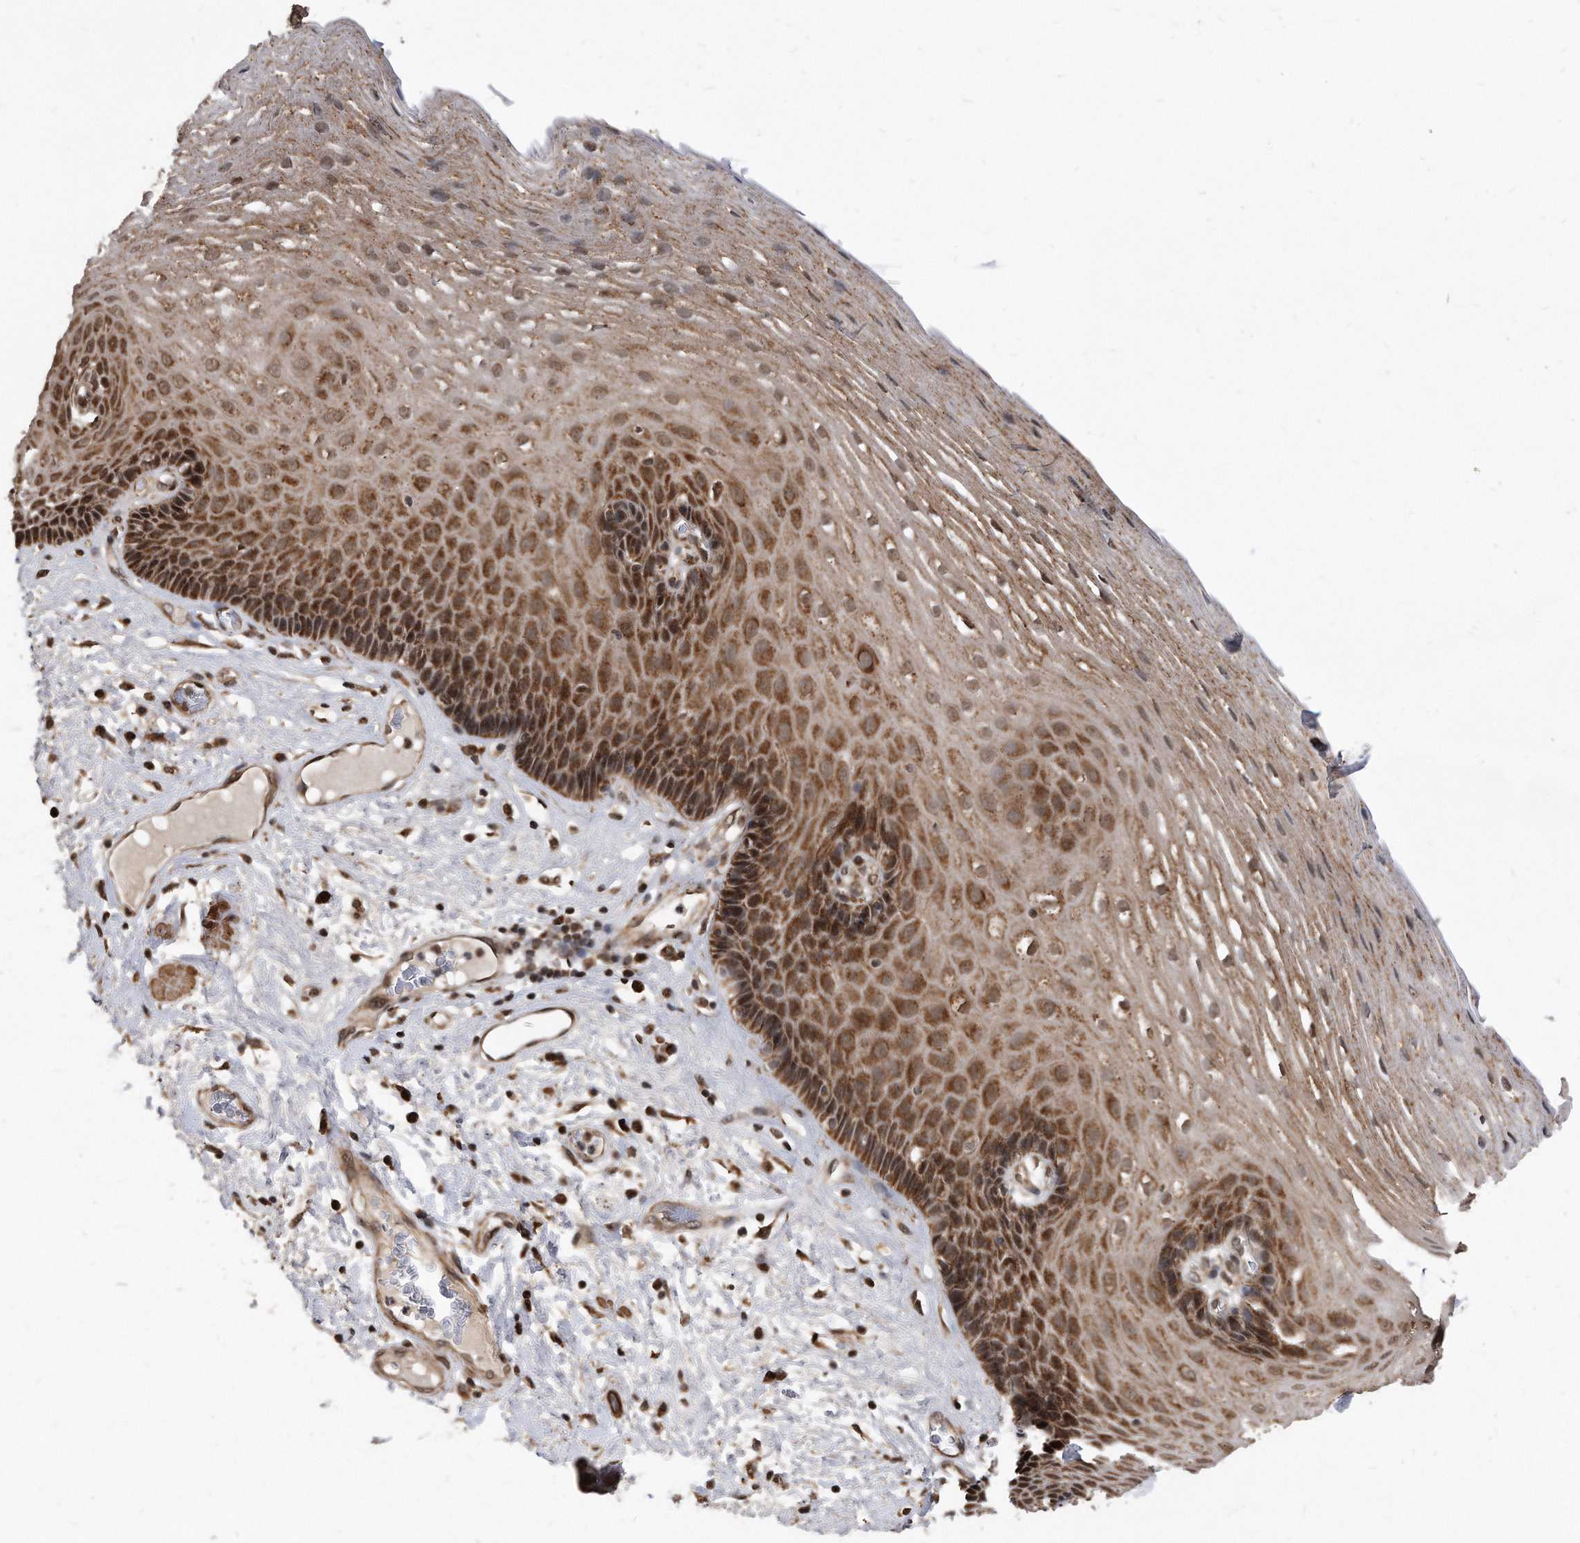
{"staining": {"intensity": "strong", "quantity": "25%-75%", "location": "cytoplasmic/membranous,nuclear"}, "tissue": "esophagus", "cell_type": "Squamous epithelial cells", "image_type": "normal", "snomed": [{"axis": "morphology", "description": "Normal tissue, NOS"}, {"axis": "morphology", "description": "Adenocarcinoma, NOS"}, {"axis": "topography", "description": "Esophagus"}], "caption": "Immunohistochemistry (IHC) (DAB (3,3'-diaminobenzidine)) staining of unremarkable esophagus demonstrates strong cytoplasmic/membranous,nuclear protein expression in approximately 25%-75% of squamous epithelial cells. (Brightfield microscopy of DAB IHC at high magnification).", "gene": "DUSP22", "patient": {"sex": "male", "age": 62}}